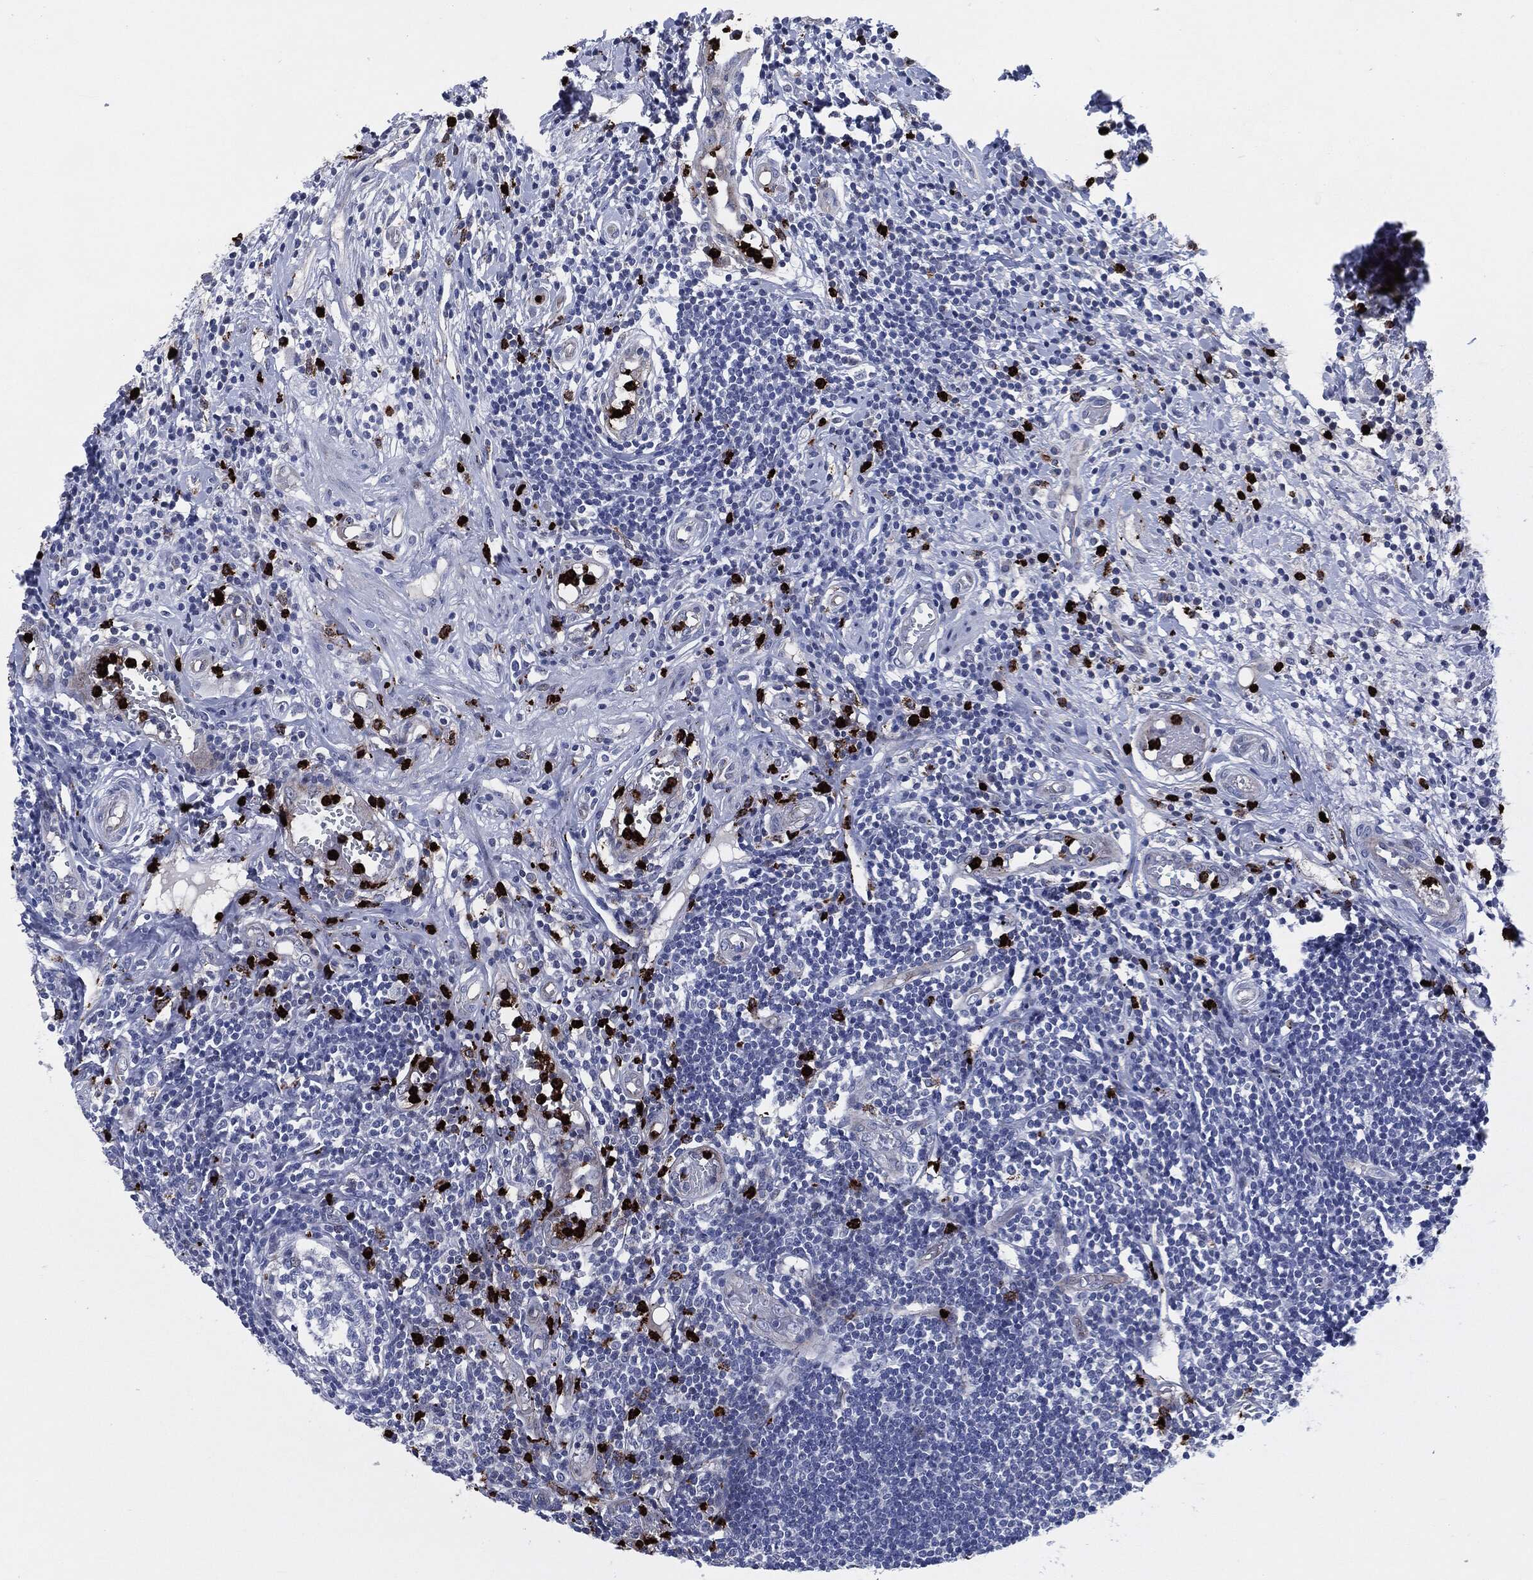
{"staining": {"intensity": "weak", "quantity": "25%-75%", "location": "cytoplasmic/membranous"}, "tissue": "appendix", "cell_type": "Glandular cells", "image_type": "normal", "snomed": [{"axis": "morphology", "description": "Normal tissue, NOS"}, {"axis": "morphology", "description": "Inflammation, NOS"}, {"axis": "topography", "description": "Appendix"}], "caption": "Protein expression analysis of normal appendix demonstrates weak cytoplasmic/membranous positivity in approximately 25%-75% of glandular cells.", "gene": "MPO", "patient": {"sex": "male", "age": 16}}